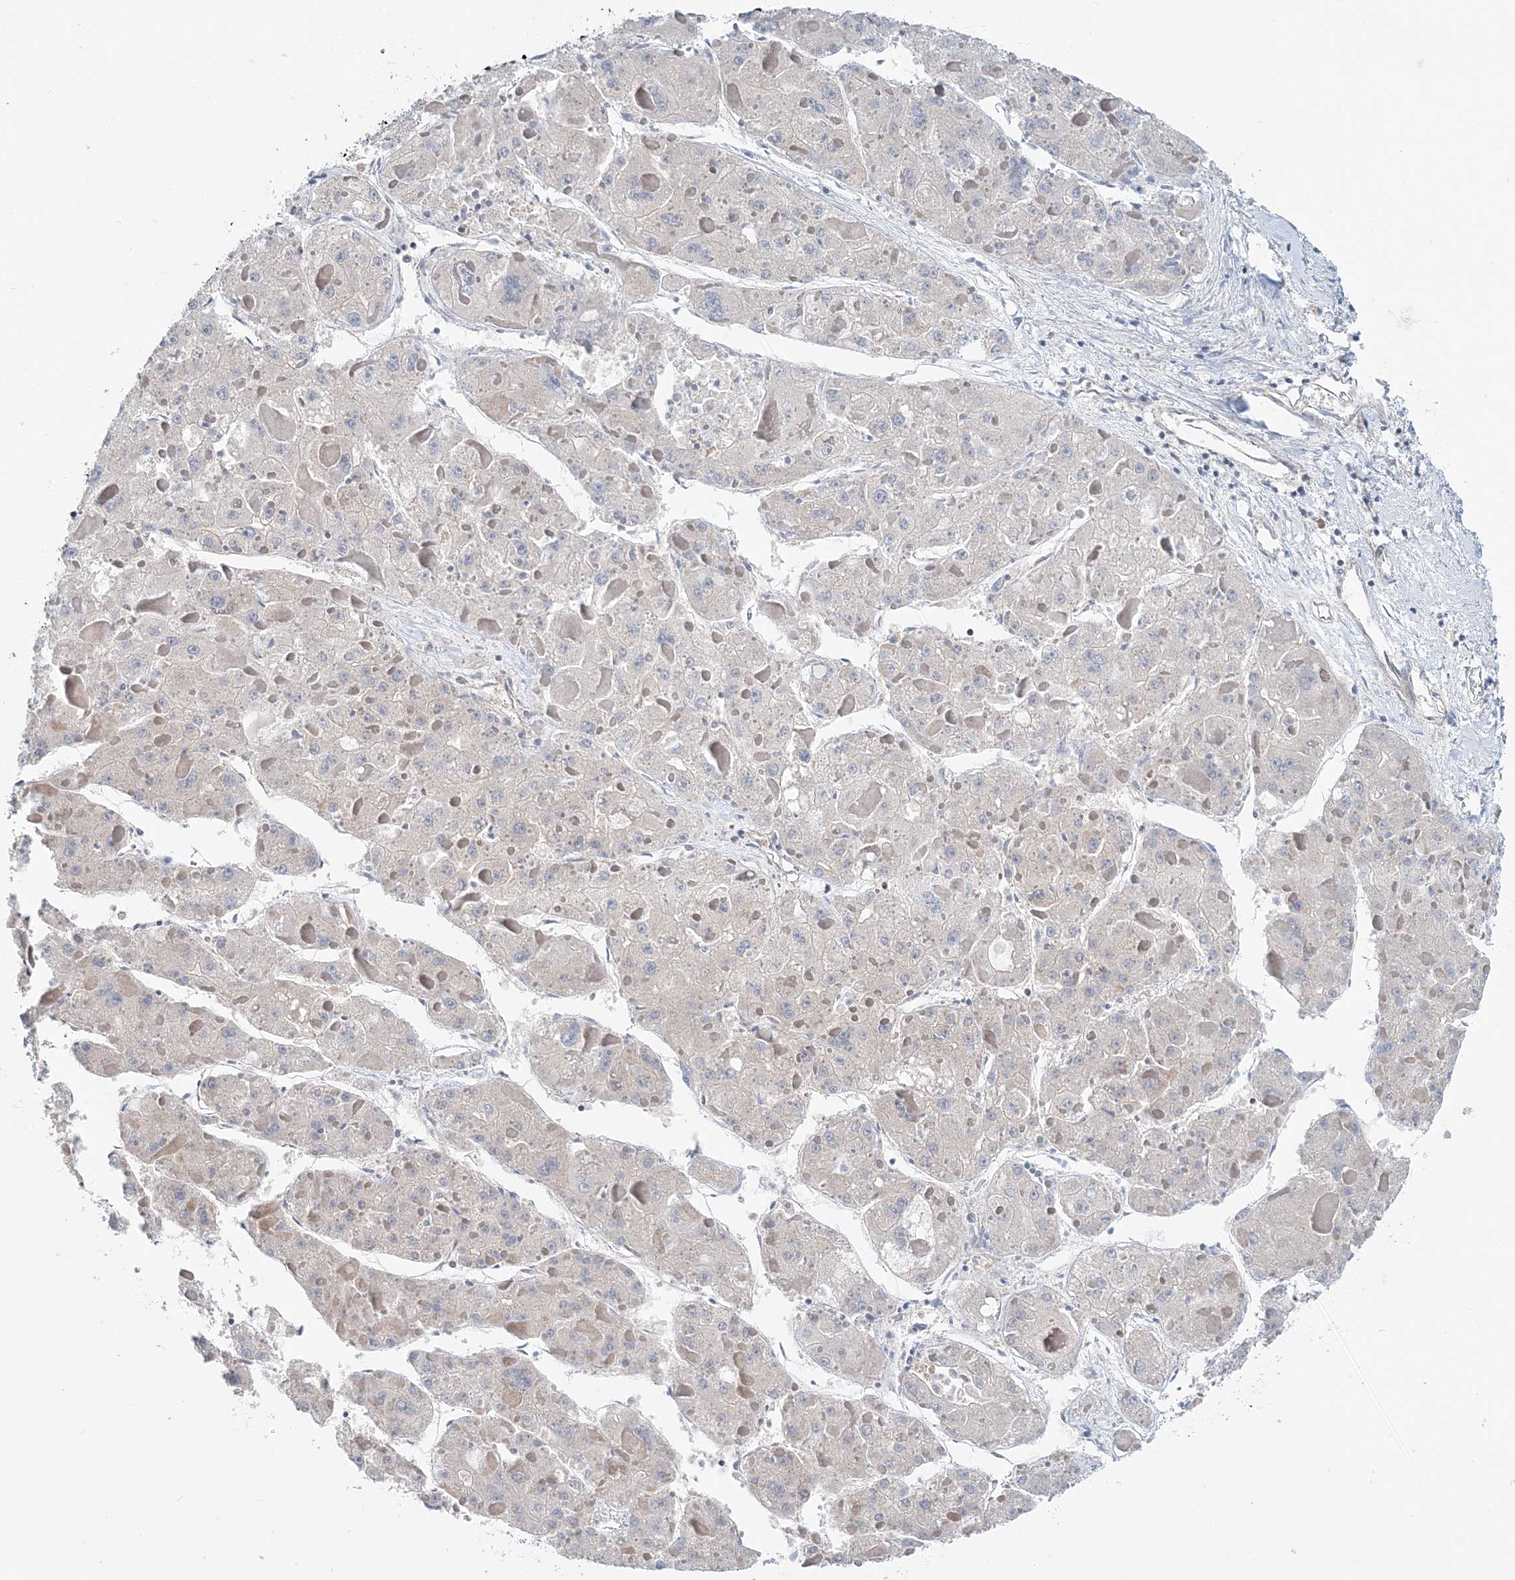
{"staining": {"intensity": "negative", "quantity": "none", "location": "none"}, "tissue": "liver cancer", "cell_type": "Tumor cells", "image_type": "cancer", "snomed": [{"axis": "morphology", "description": "Carcinoma, Hepatocellular, NOS"}, {"axis": "topography", "description": "Liver"}], "caption": "Tumor cells show no significant protein expression in hepatocellular carcinoma (liver).", "gene": "MOB4", "patient": {"sex": "female", "age": 73}}